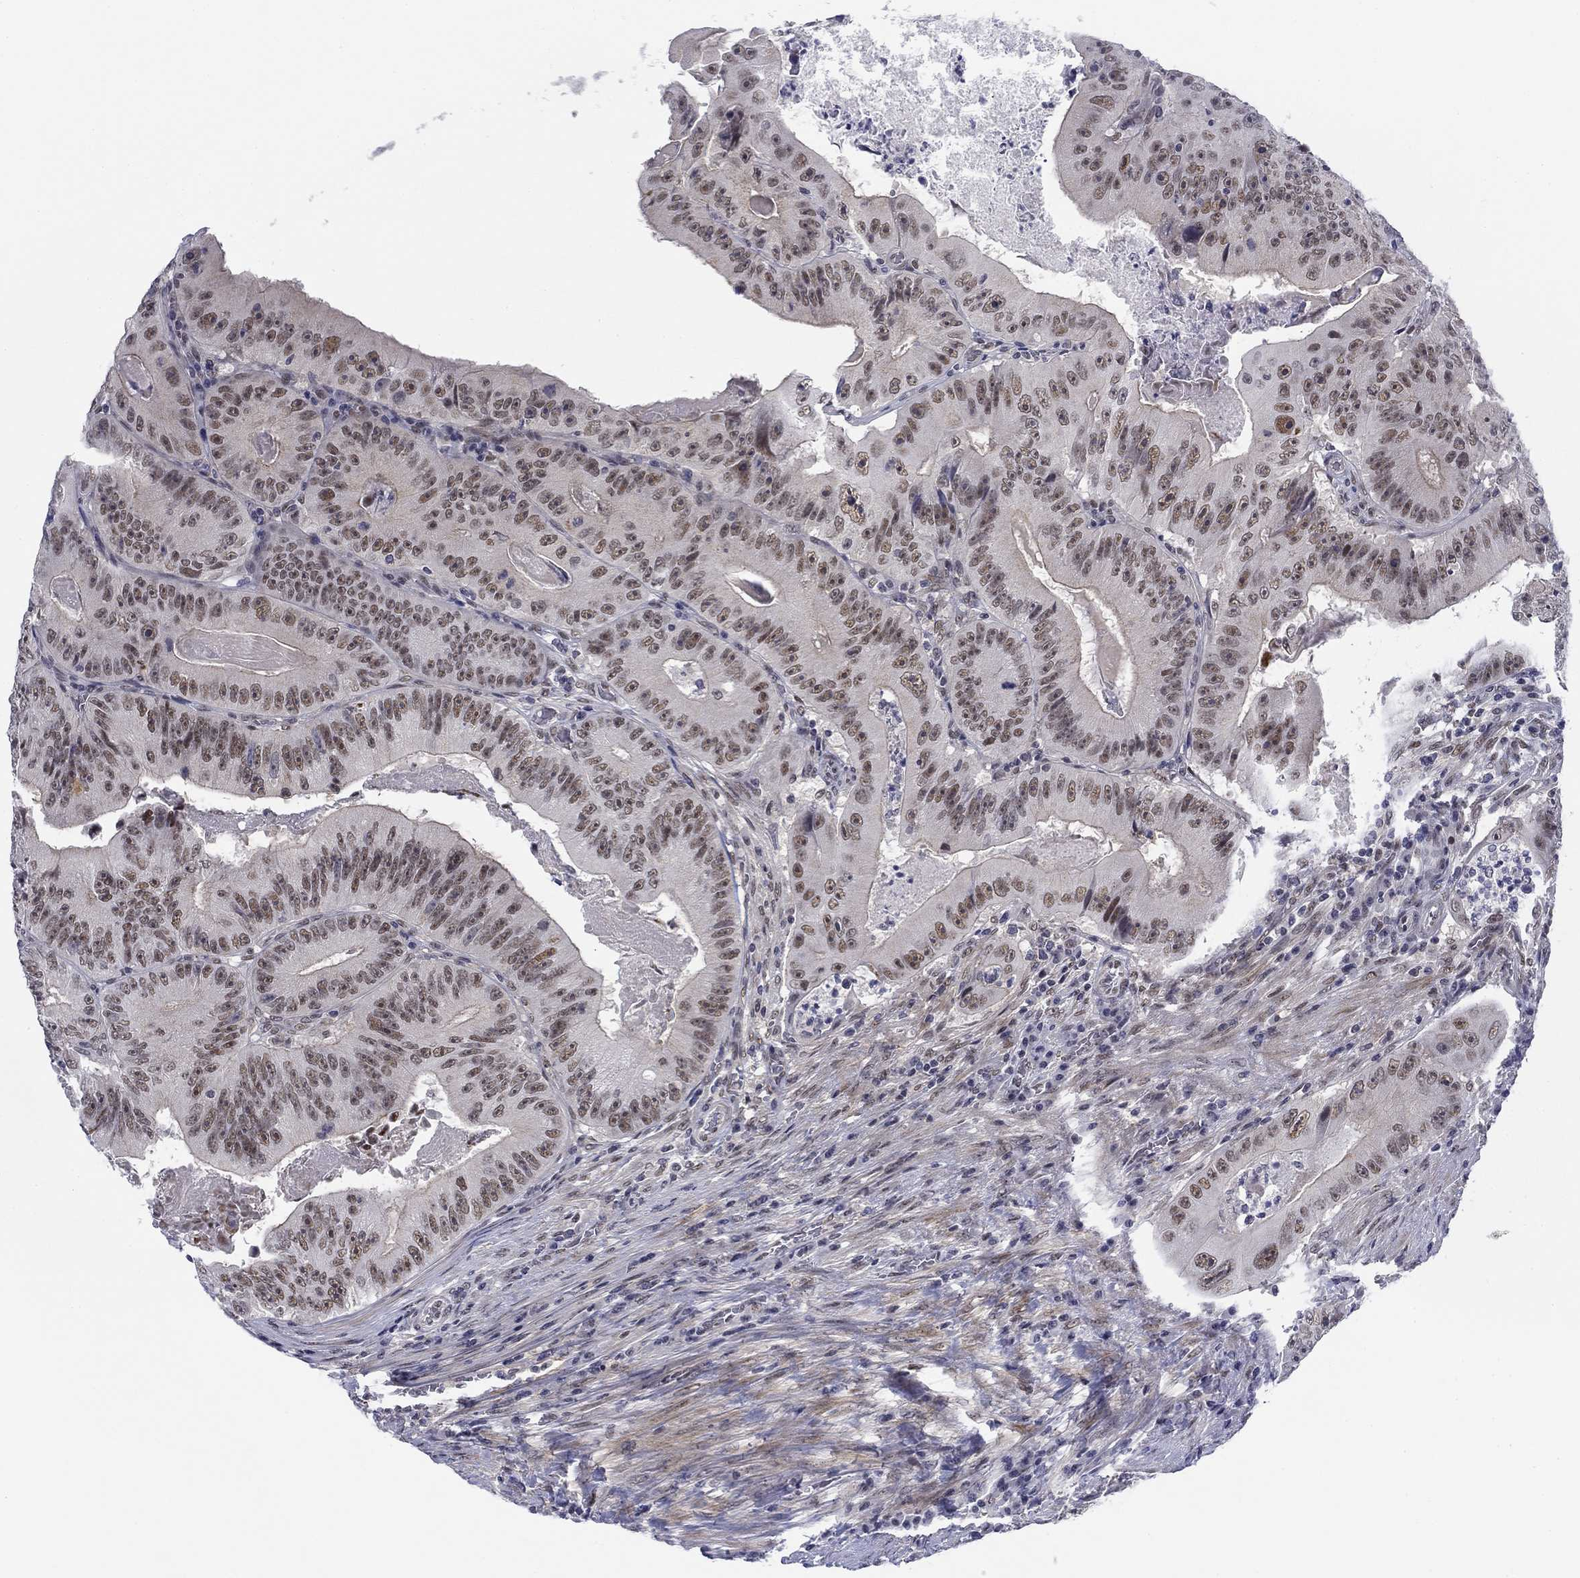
{"staining": {"intensity": "moderate", "quantity": ">75%", "location": "nuclear"}, "tissue": "colorectal cancer", "cell_type": "Tumor cells", "image_type": "cancer", "snomed": [{"axis": "morphology", "description": "Adenocarcinoma, NOS"}, {"axis": "topography", "description": "Colon"}], "caption": "Immunohistochemistry (IHC) staining of adenocarcinoma (colorectal), which exhibits medium levels of moderate nuclear staining in approximately >75% of tumor cells indicating moderate nuclear protein positivity. The staining was performed using DAB (brown) for protein detection and nuclei were counterstained in hematoxylin (blue).", "gene": "TIGD4", "patient": {"sex": "female", "age": 86}}